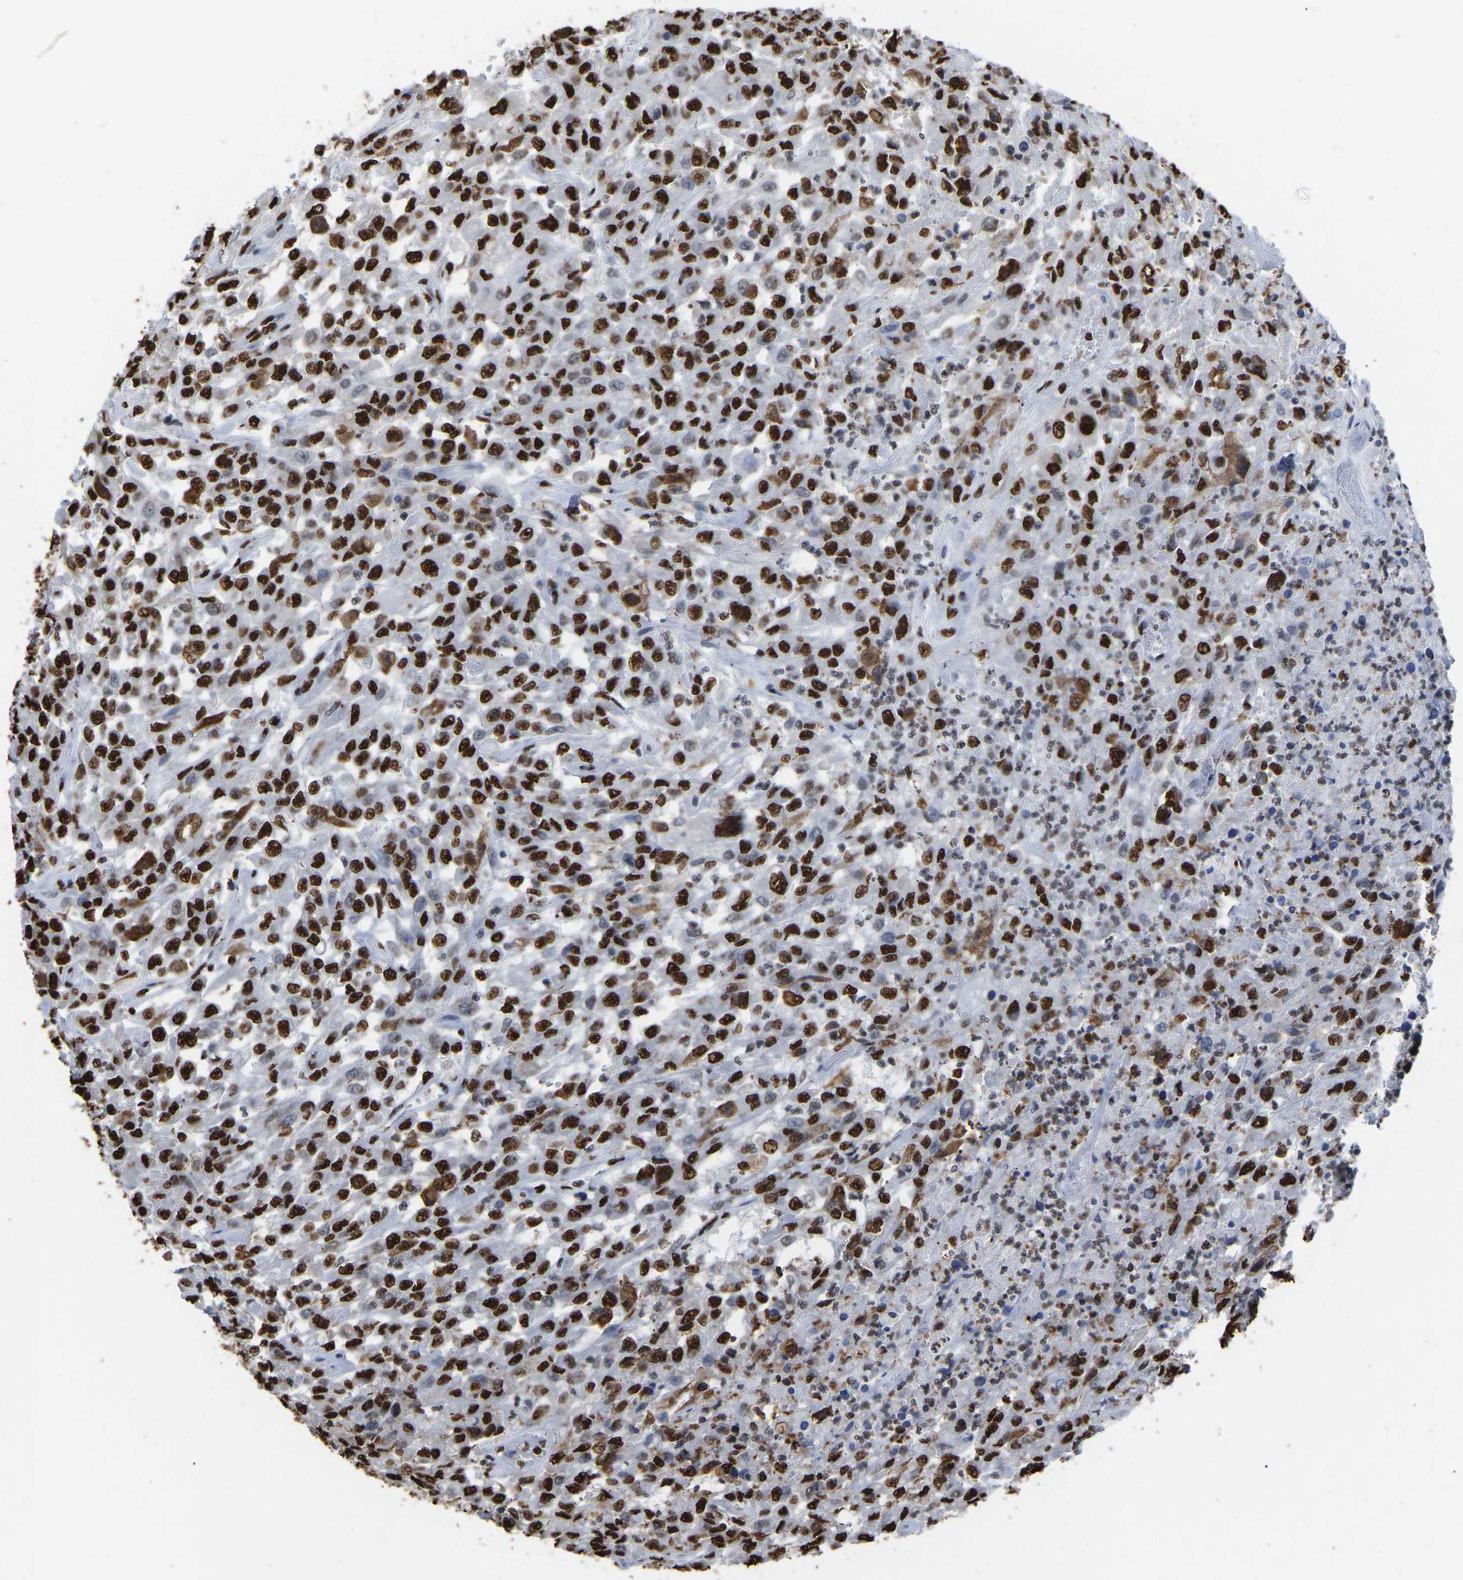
{"staining": {"intensity": "strong", "quantity": ">75%", "location": "nuclear"}, "tissue": "urothelial cancer", "cell_type": "Tumor cells", "image_type": "cancer", "snomed": [{"axis": "morphology", "description": "Urothelial carcinoma, High grade"}, {"axis": "topography", "description": "Urinary bladder"}], "caption": "Tumor cells reveal high levels of strong nuclear expression in approximately >75% of cells in human high-grade urothelial carcinoma.", "gene": "RBL2", "patient": {"sex": "male", "age": 46}}